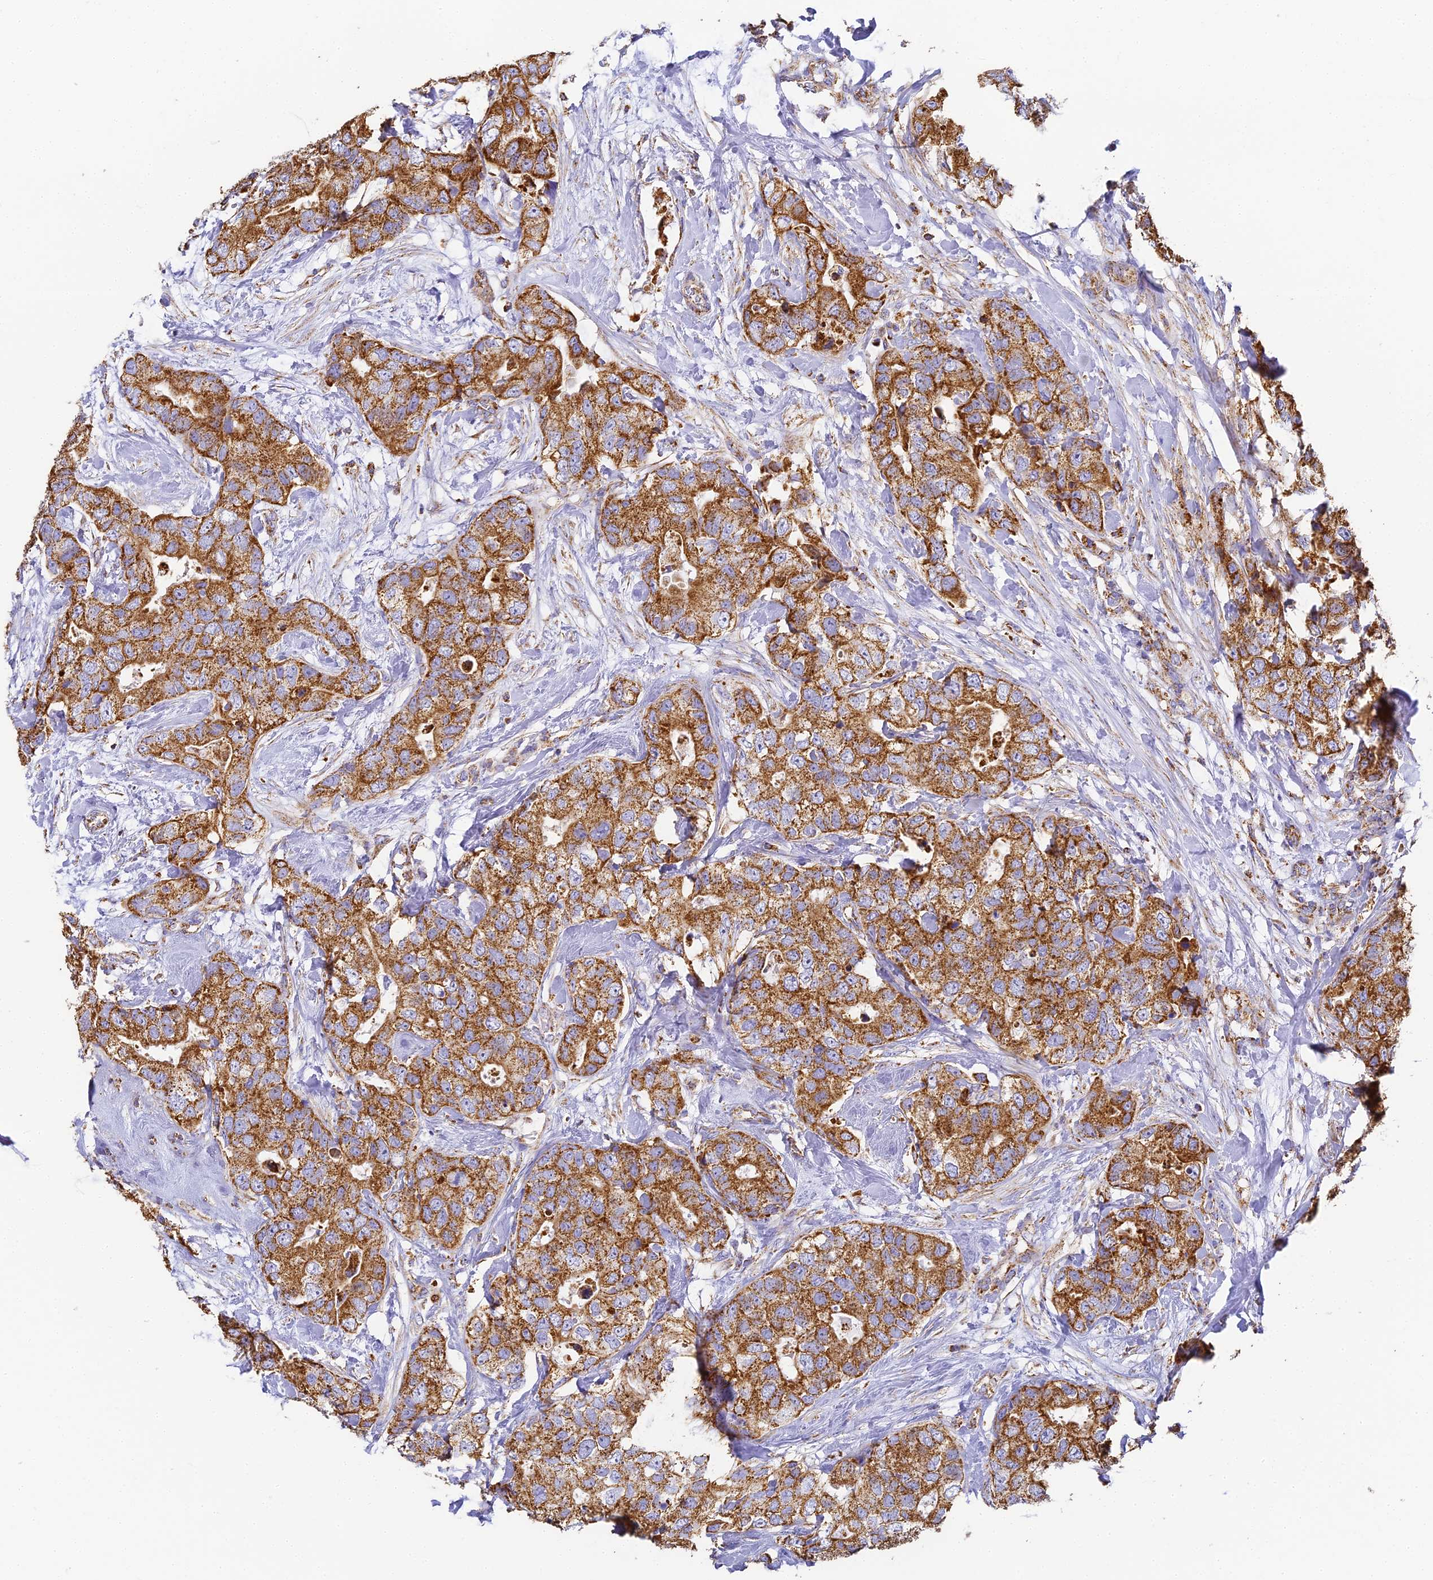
{"staining": {"intensity": "strong", "quantity": ">75%", "location": "cytoplasmic/membranous"}, "tissue": "breast cancer", "cell_type": "Tumor cells", "image_type": "cancer", "snomed": [{"axis": "morphology", "description": "Duct carcinoma"}, {"axis": "topography", "description": "Breast"}], "caption": "IHC photomicrograph of neoplastic tissue: human infiltrating ductal carcinoma (breast) stained using immunohistochemistry (IHC) shows high levels of strong protein expression localized specifically in the cytoplasmic/membranous of tumor cells, appearing as a cytoplasmic/membranous brown color.", "gene": "COX6C", "patient": {"sex": "female", "age": 62}}